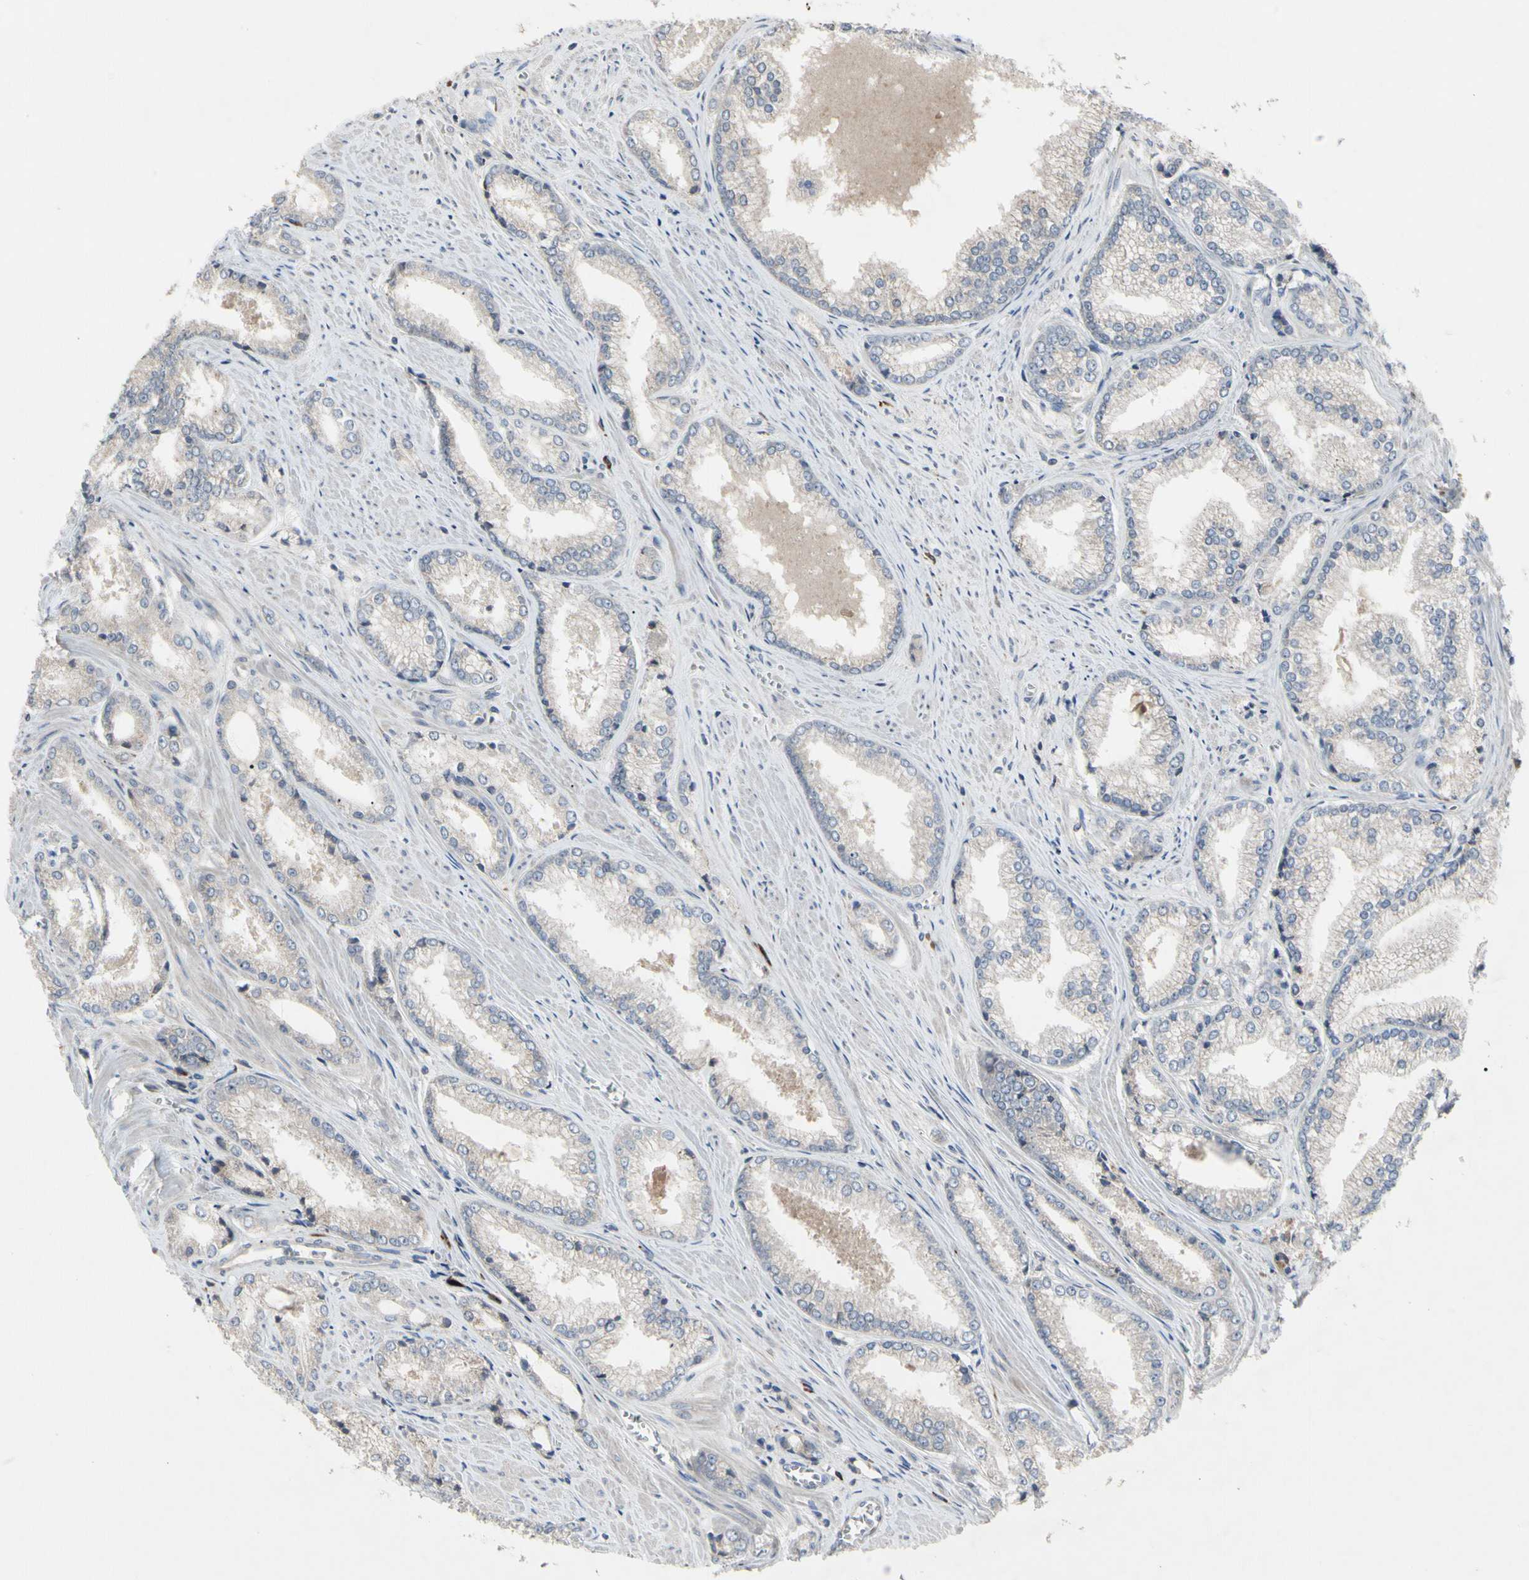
{"staining": {"intensity": "negative", "quantity": "none", "location": "none"}, "tissue": "prostate cancer", "cell_type": "Tumor cells", "image_type": "cancer", "snomed": [{"axis": "morphology", "description": "Adenocarcinoma, Low grade"}, {"axis": "topography", "description": "Prostate"}], "caption": "The photomicrograph displays no staining of tumor cells in prostate cancer.", "gene": "MMEL1", "patient": {"sex": "male", "age": 64}}